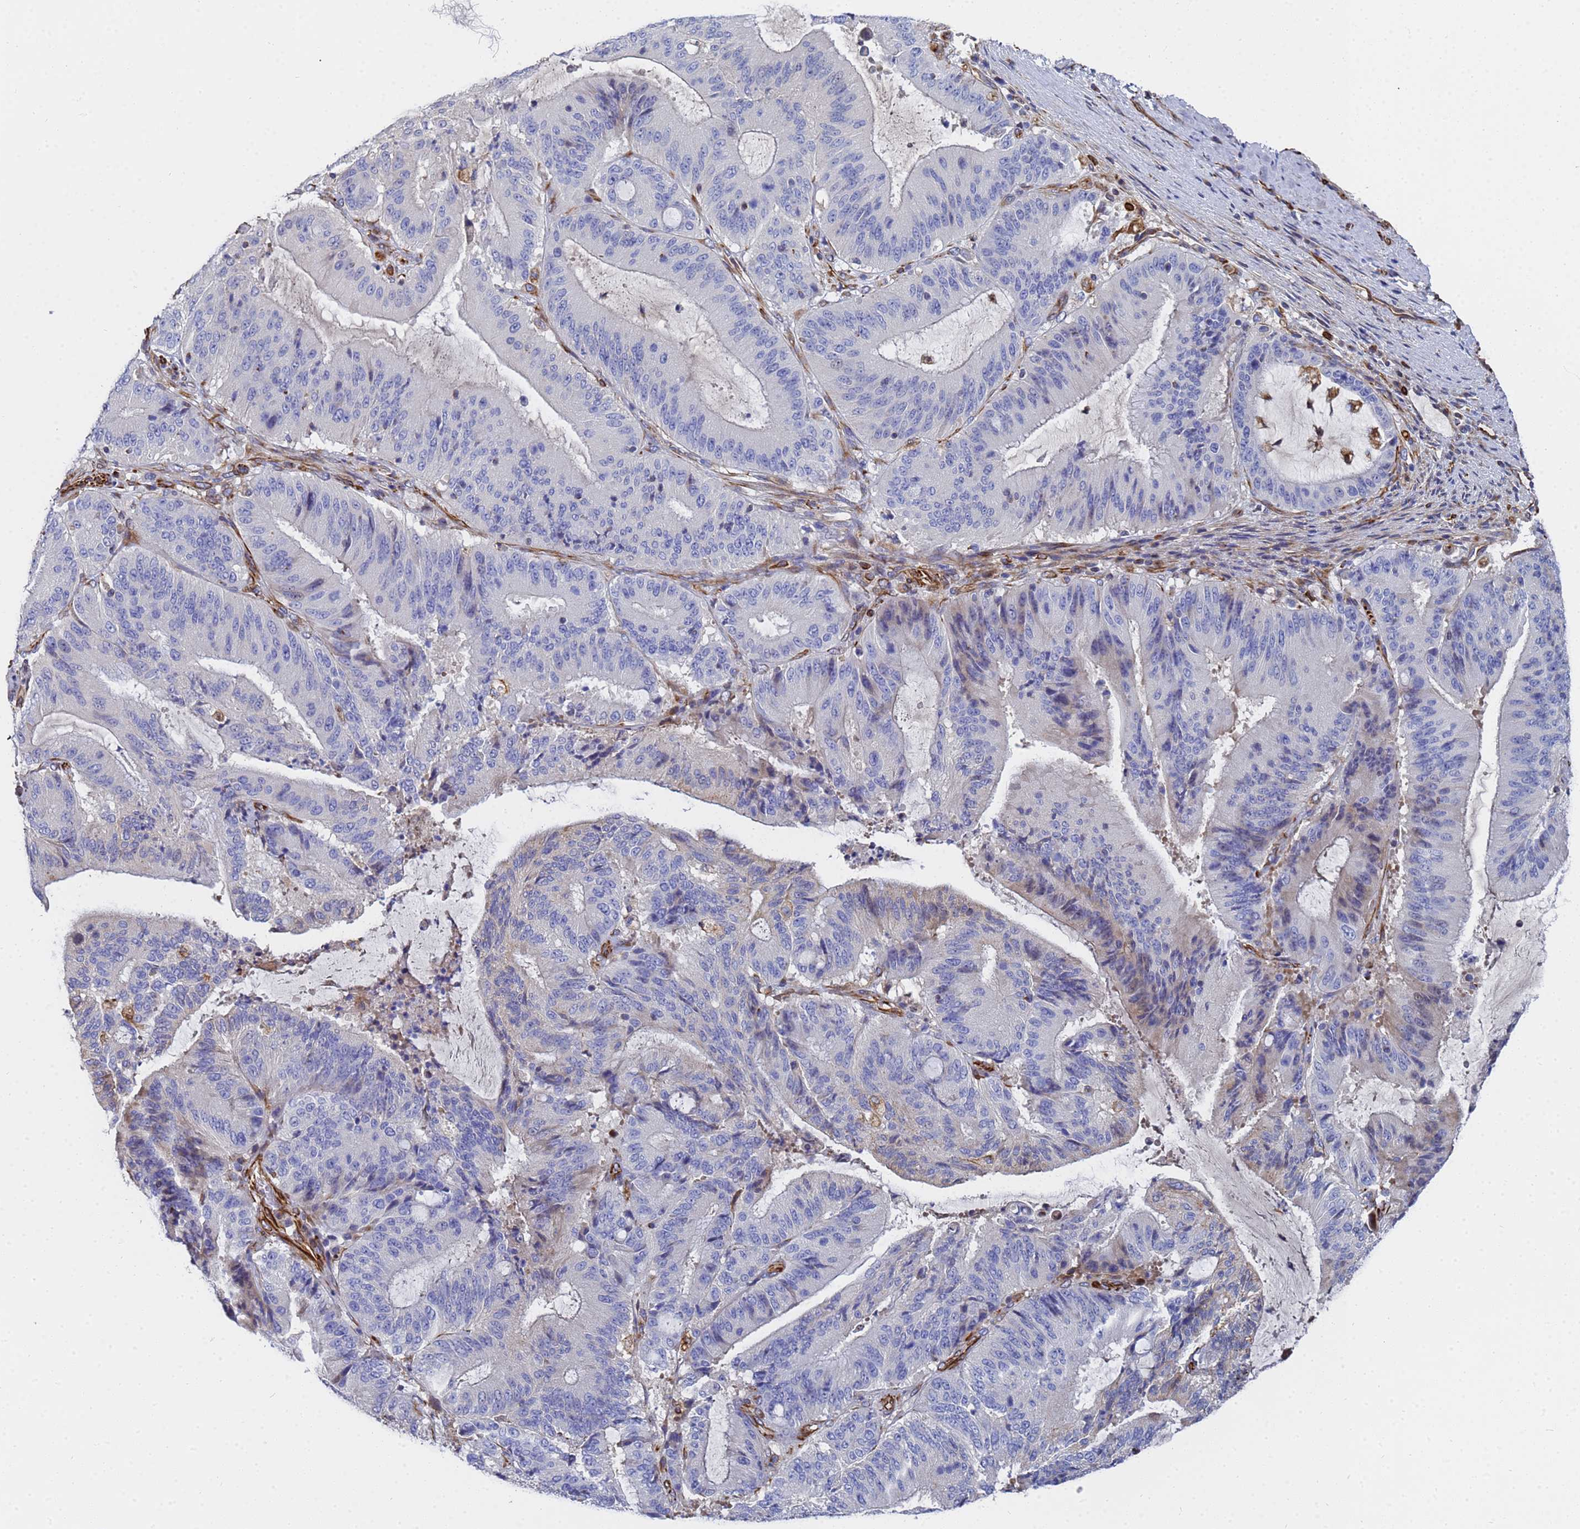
{"staining": {"intensity": "negative", "quantity": "none", "location": "none"}, "tissue": "liver cancer", "cell_type": "Tumor cells", "image_type": "cancer", "snomed": [{"axis": "morphology", "description": "Normal tissue, NOS"}, {"axis": "morphology", "description": "Cholangiocarcinoma"}, {"axis": "topography", "description": "Liver"}, {"axis": "topography", "description": "Peripheral nerve tissue"}], "caption": "Cholangiocarcinoma (liver) was stained to show a protein in brown. There is no significant expression in tumor cells.", "gene": "SYT13", "patient": {"sex": "female", "age": 73}}